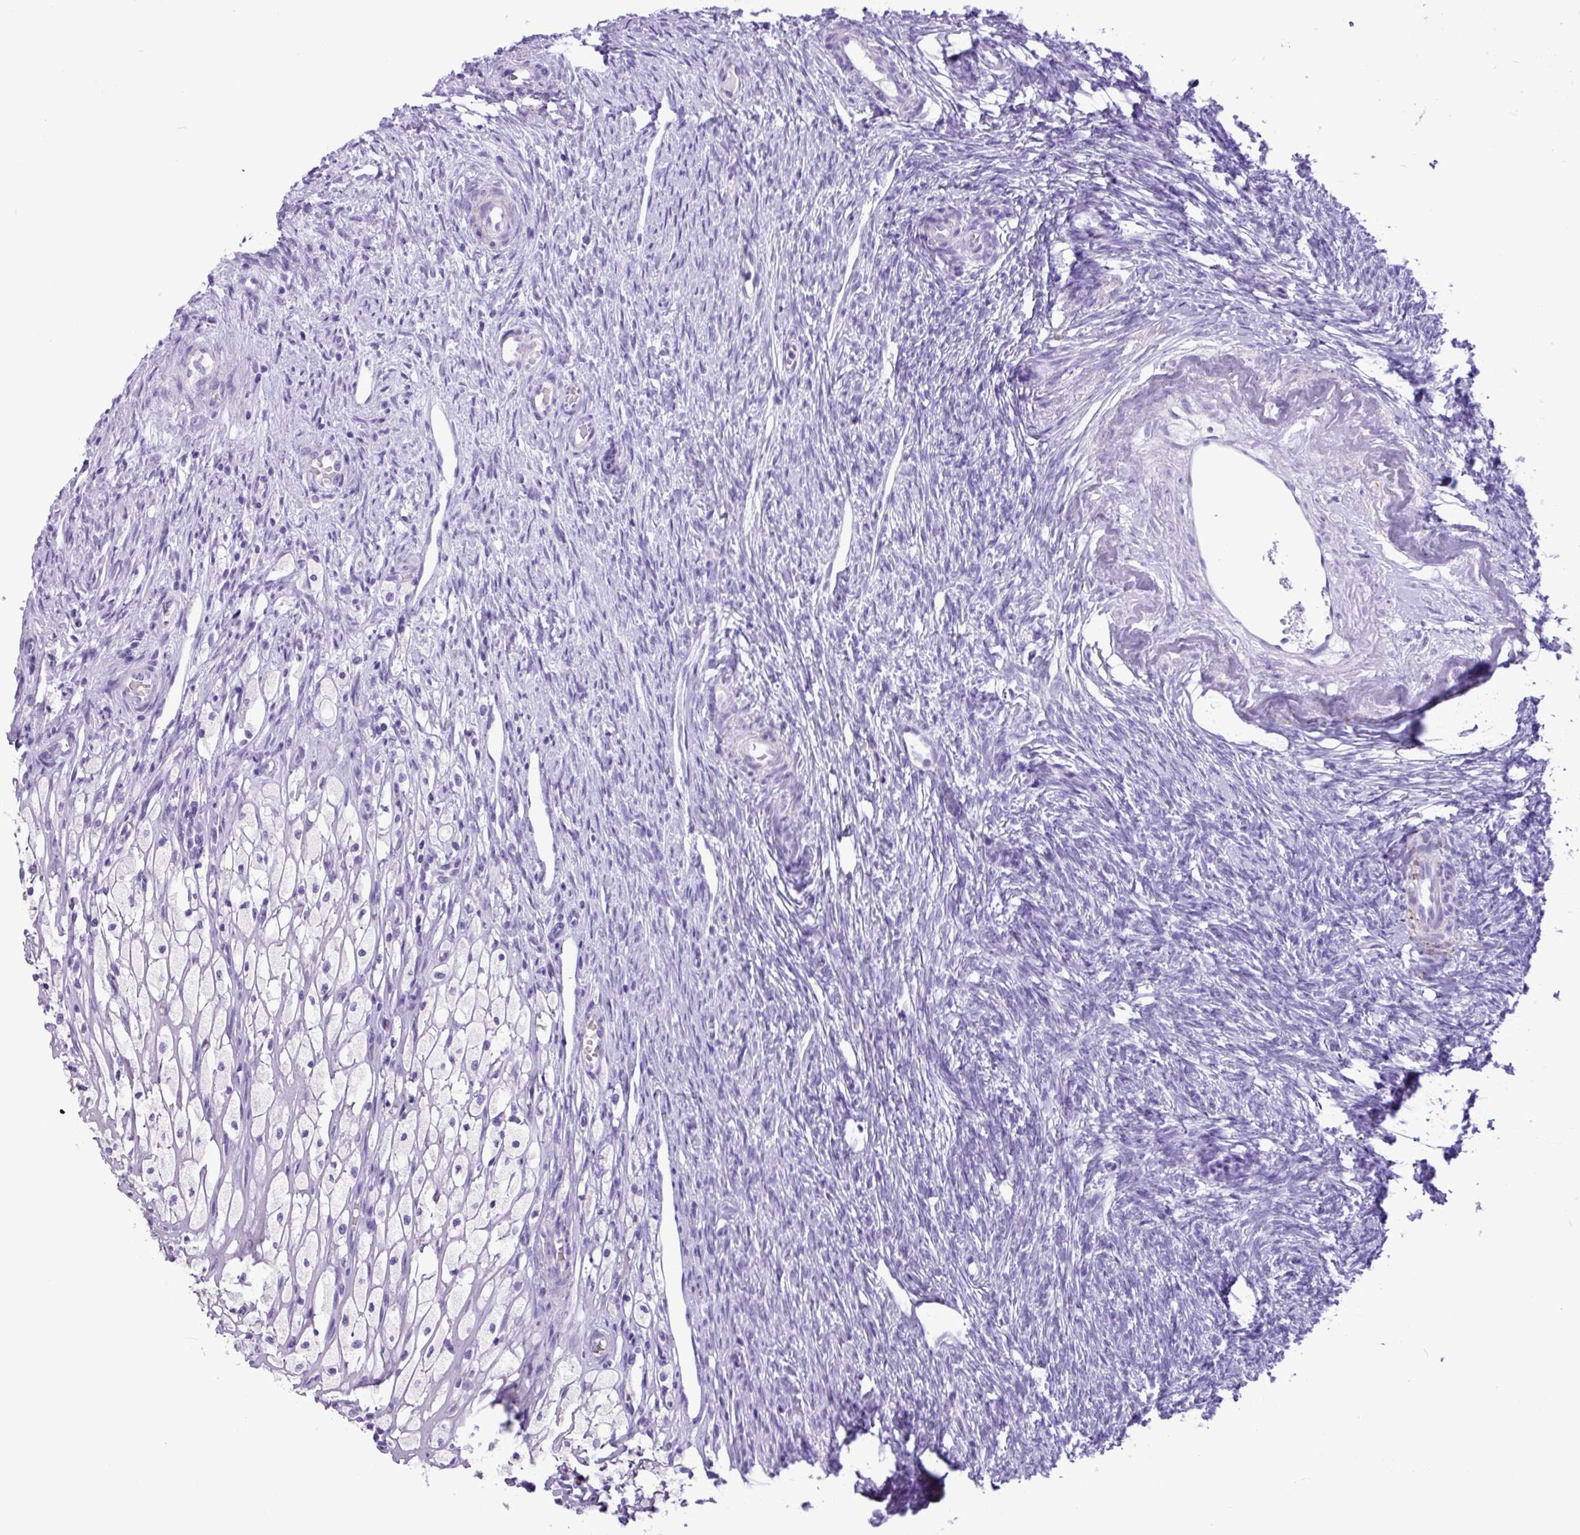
{"staining": {"intensity": "negative", "quantity": "none", "location": "none"}, "tissue": "ovary", "cell_type": "Follicle cells", "image_type": "normal", "snomed": [{"axis": "morphology", "description": "Normal tissue, NOS"}, {"axis": "topography", "description": "Ovary"}], "caption": "An immunohistochemistry photomicrograph of unremarkable ovary is shown. There is no staining in follicle cells of ovary. Nuclei are stained in blue.", "gene": "CKMT2", "patient": {"sex": "female", "age": 51}}